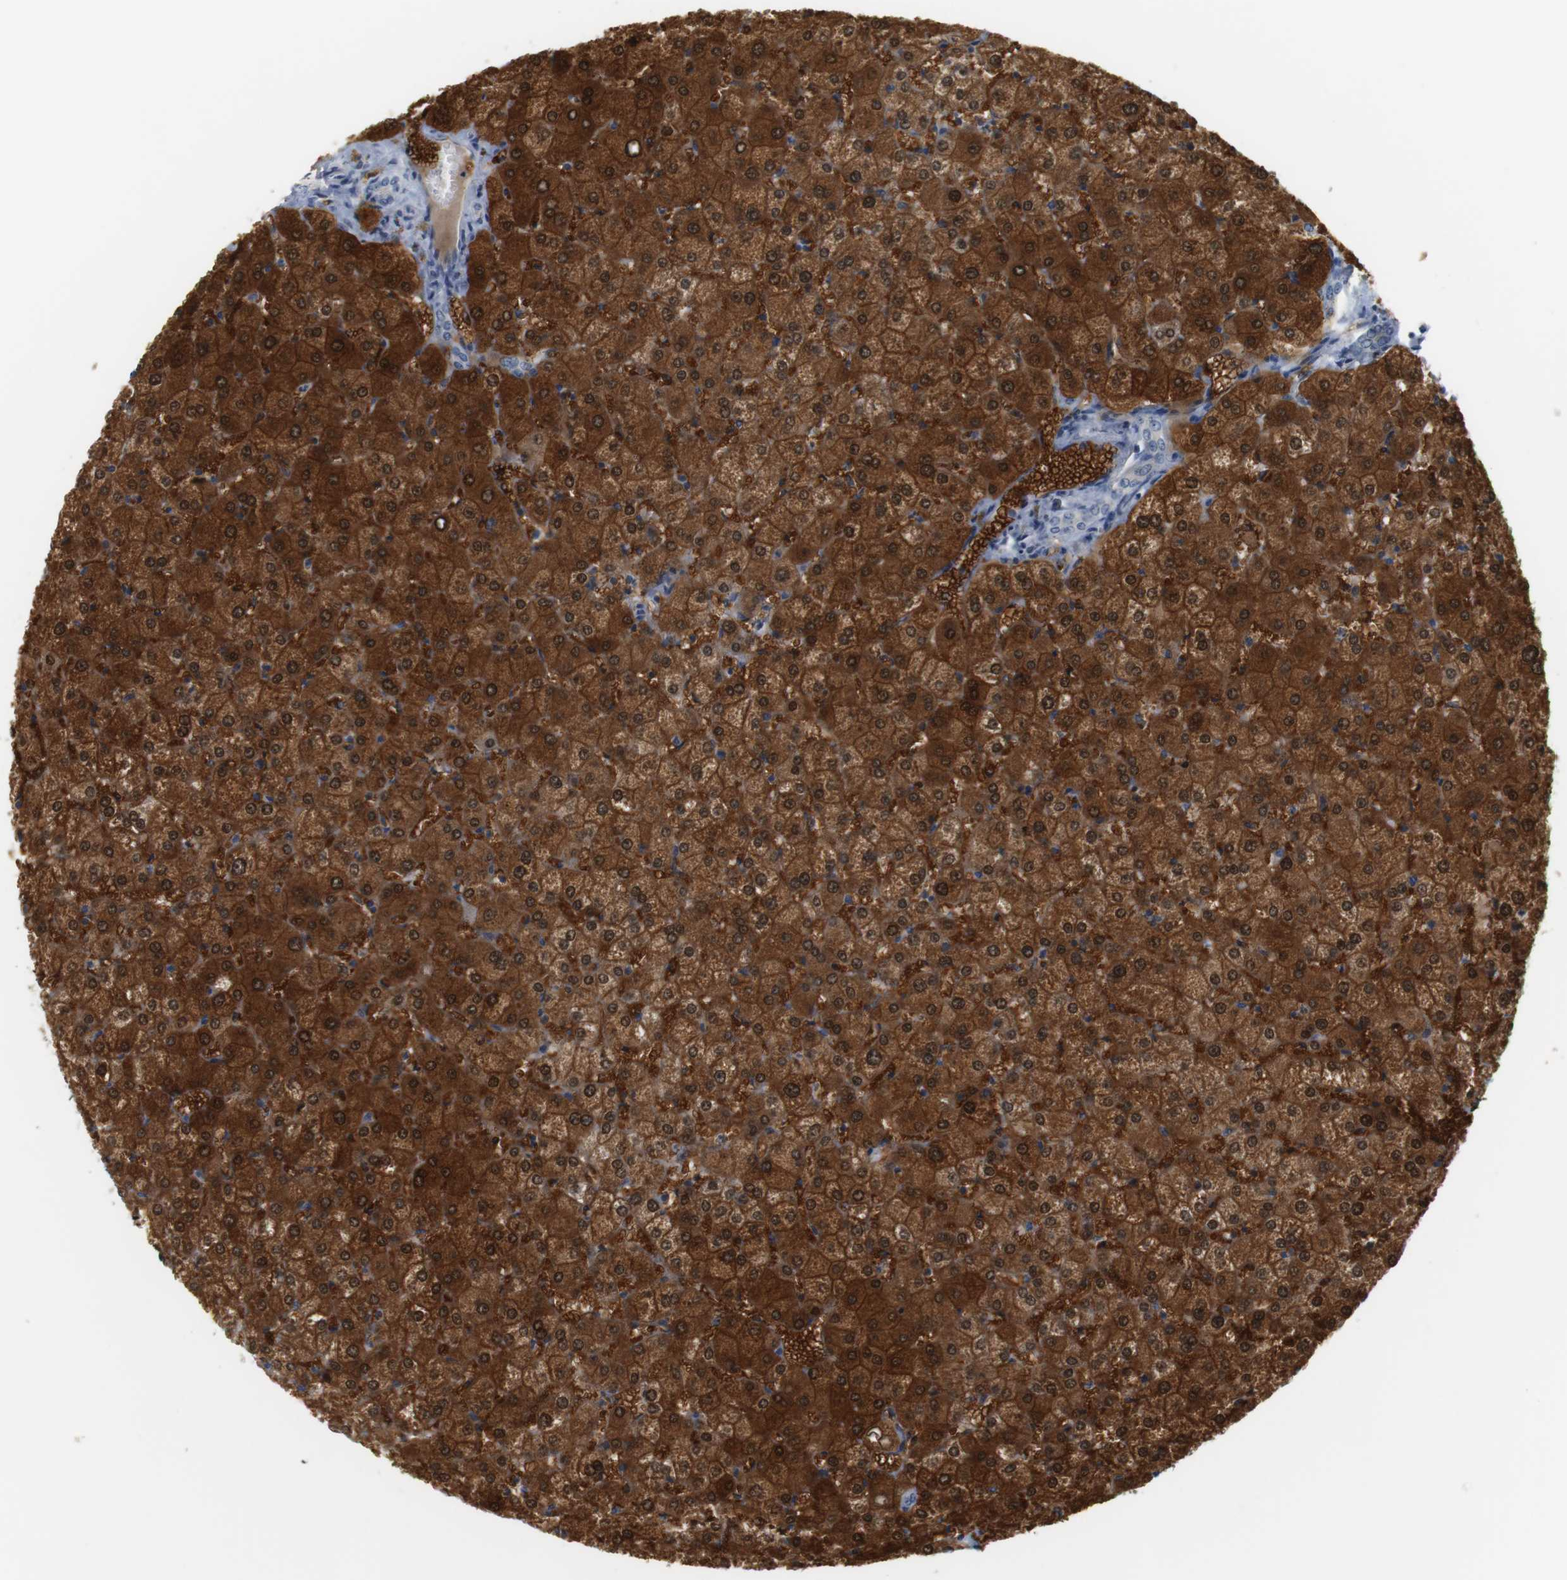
{"staining": {"intensity": "negative", "quantity": "none", "location": "none"}, "tissue": "liver", "cell_type": "Cholangiocytes", "image_type": "normal", "snomed": [{"axis": "morphology", "description": "Normal tissue, NOS"}, {"axis": "topography", "description": "Liver"}], "caption": "Human liver stained for a protein using immunohistochemistry (IHC) exhibits no positivity in cholangiocytes.", "gene": "CREB3L2", "patient": {"sex": "female", "age": 32}}